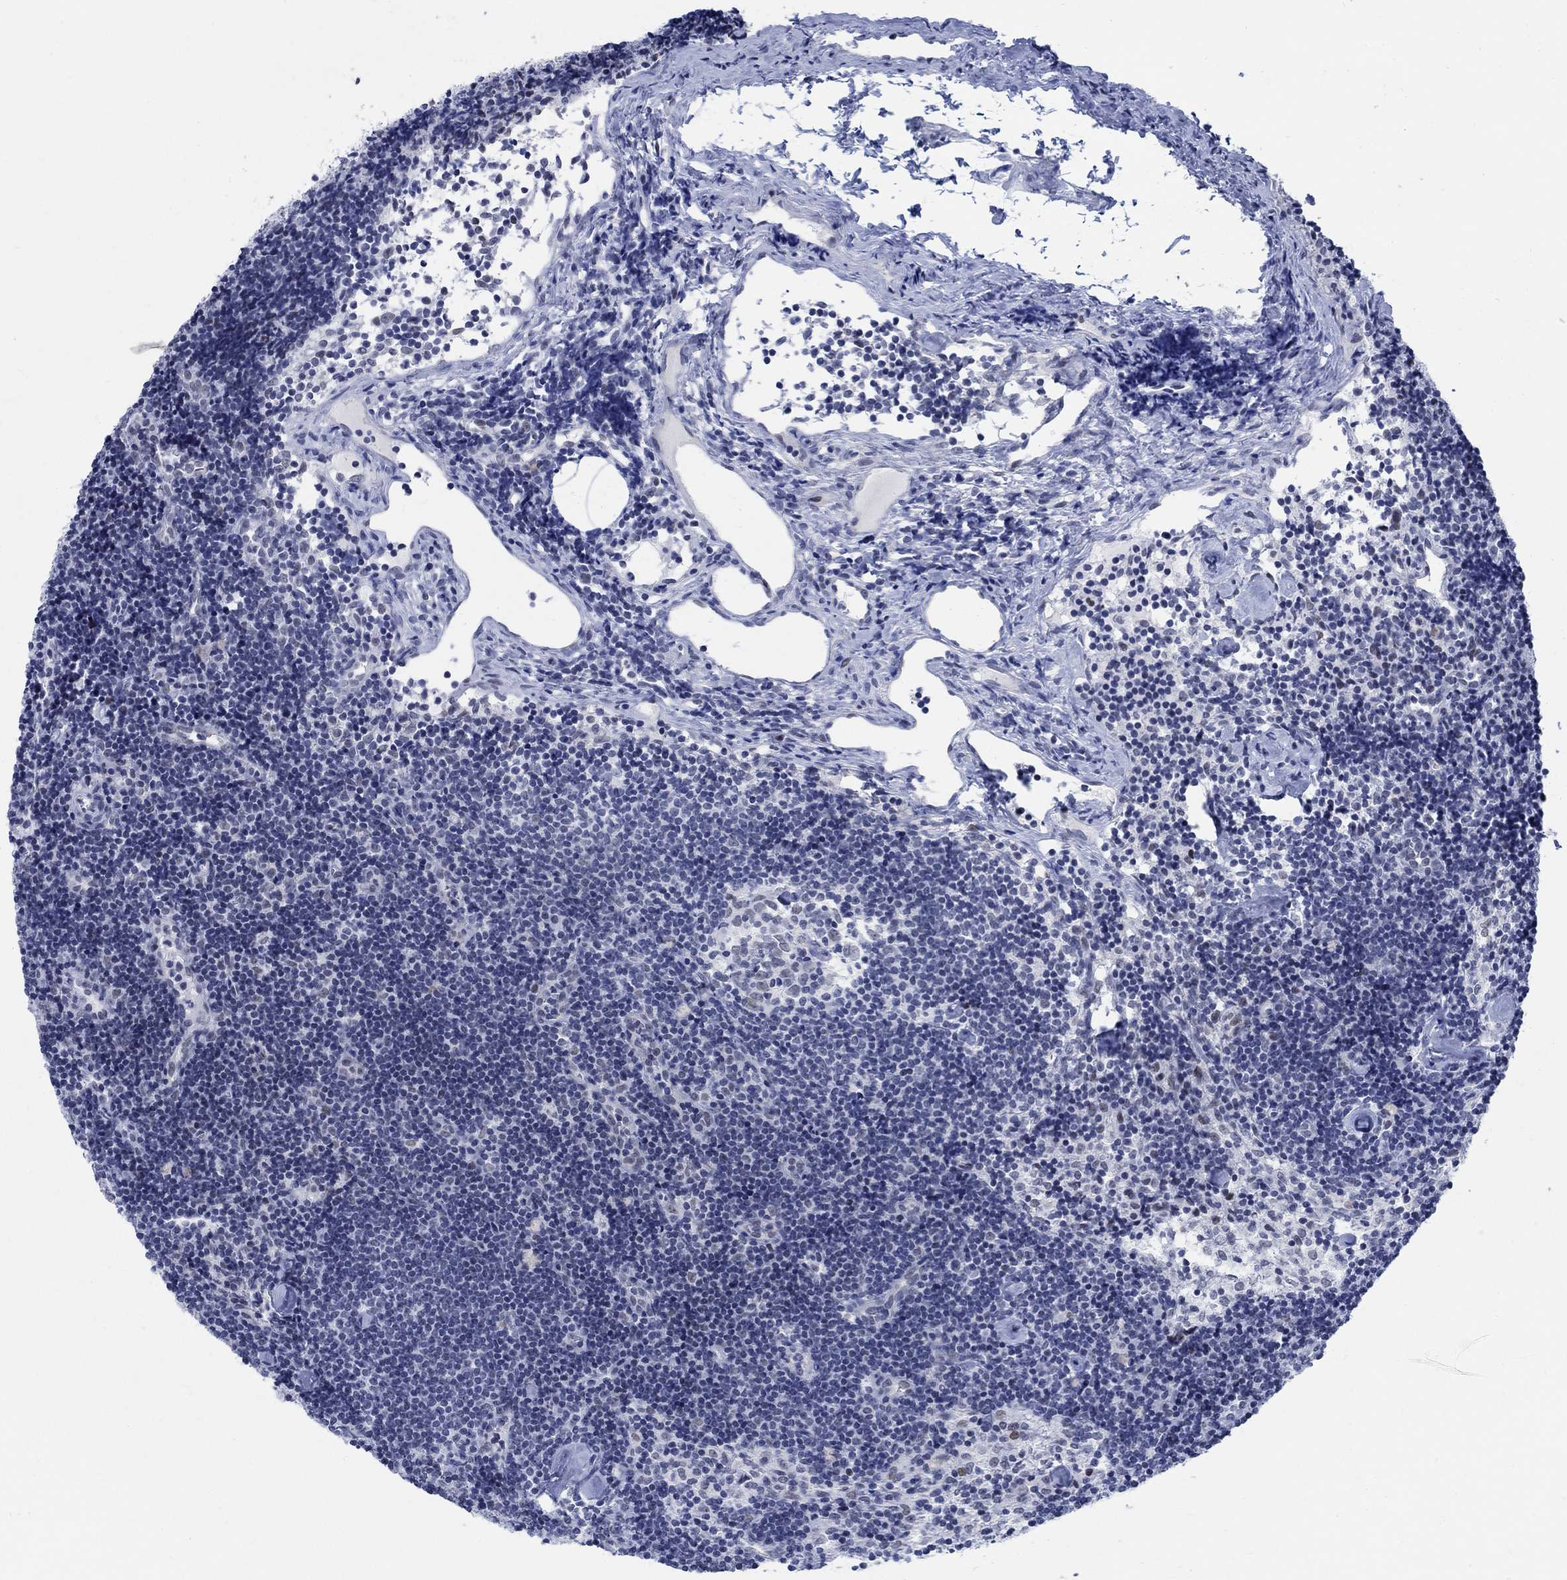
{"staining": {"intensity": "negative", "quantity": "none", "location": "none"}, "tissue": "lymph node", "cell_type": "Germinal center cells", "image_type": "normal", "snomed": [{"axis": "morphology", "description": "Normal tissue, NOS"}, {"axis": "topography", "description": "Lymph node"}], "caption": "Histopathology image shows no significant protein staining in germinal center cells of normal lymph node. Nuclei are stained in blue.", "gene": "DLK1", "patient": {"sex": "female", "age": 42}}